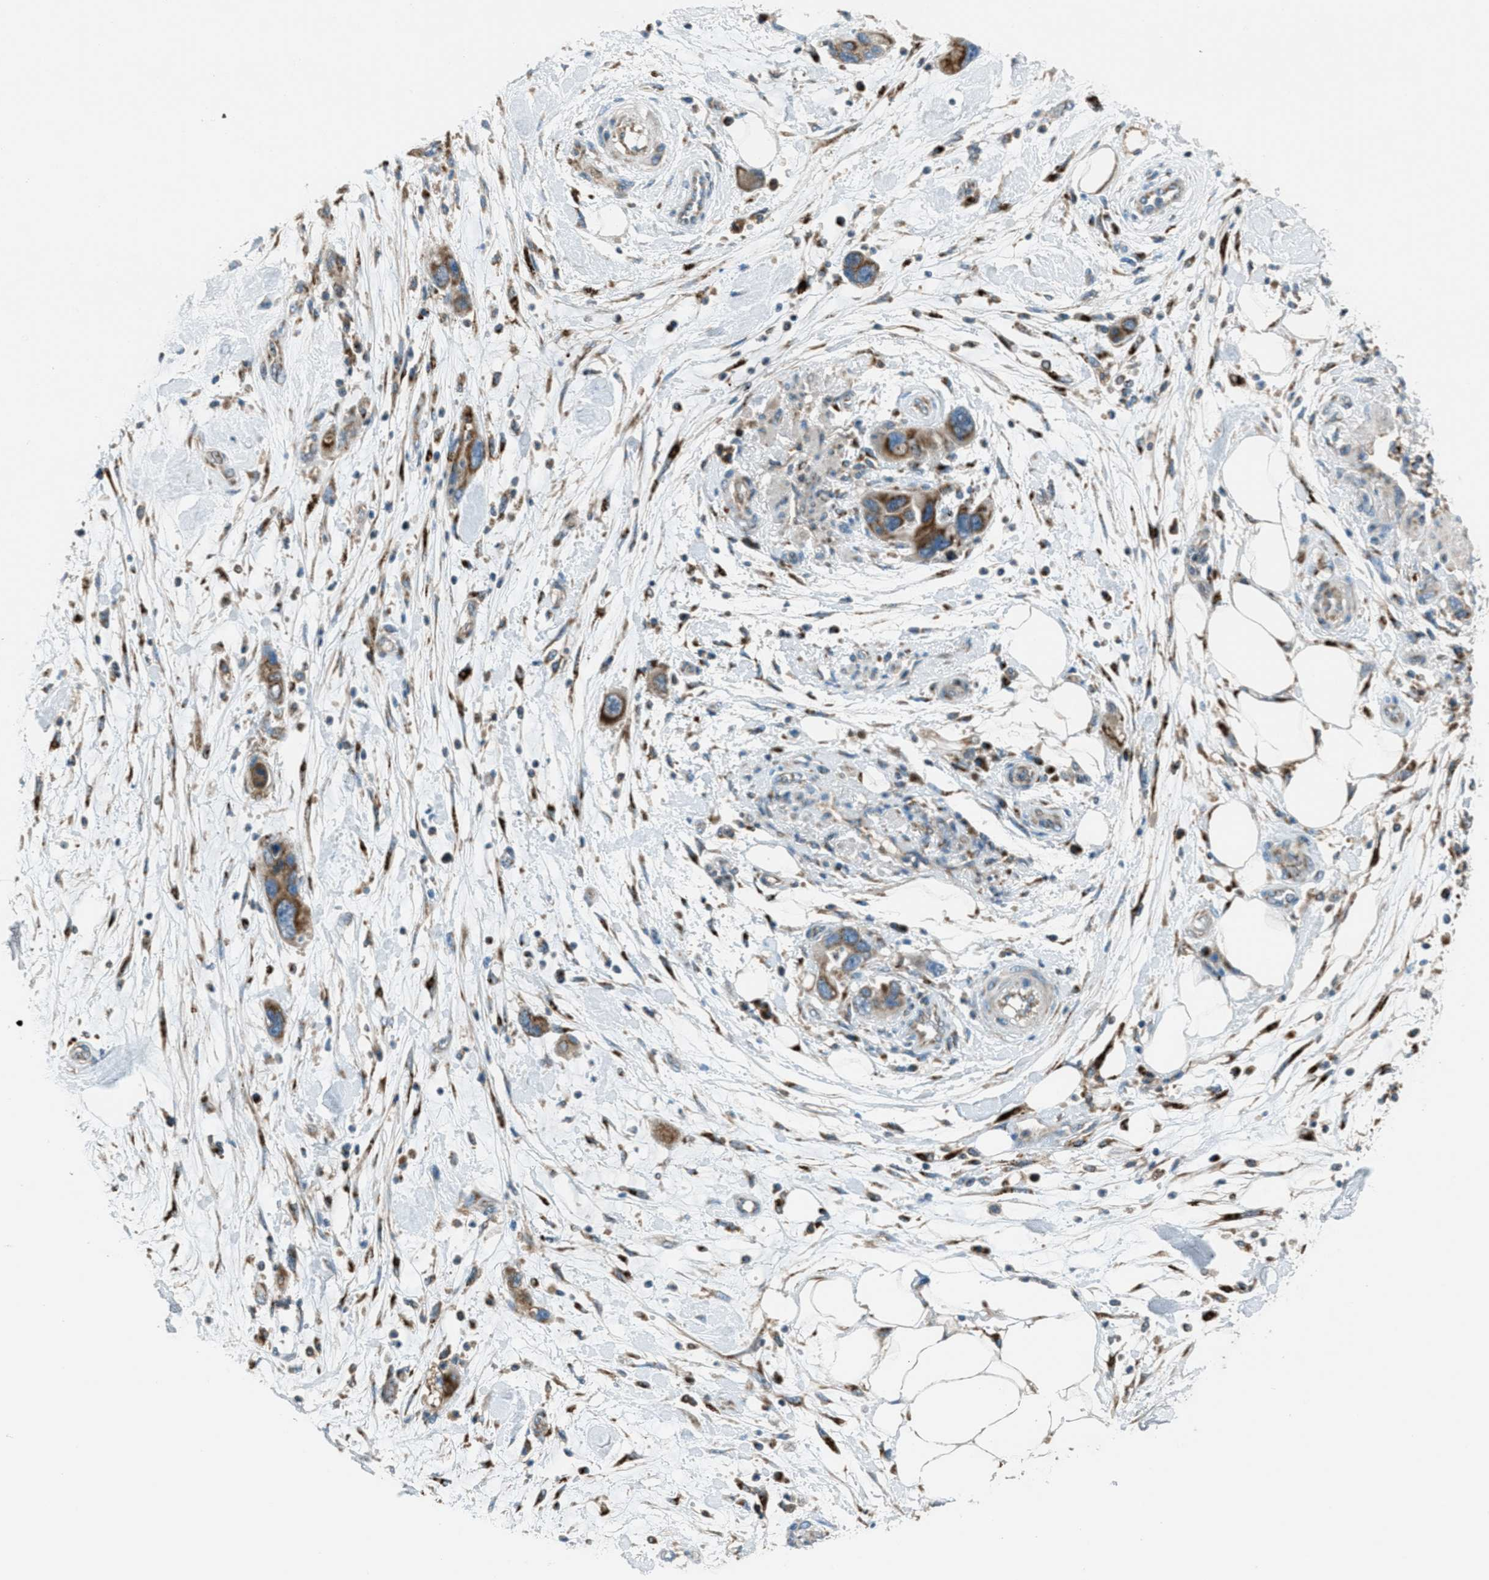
{"staining": {"intensity": "moderate", "quantity": ">75%", "location": "cytoplasmic/membranous"}, "tissue": "pancreatic cancer", "cell_type": "Tumor cells", "image_type": "cancer", "snomed": [{"axis": "morphology", "description": "Normal tissue, NOS"}, {"axis": "morphology", "description": "Adenocarcinoma, NOS"}, {"axis": "topography", "description": "Pancreas"}], "caption": "Human pancreatic cancer (adenocarcinoma) stained with a brown dye exhibits moderate cytoplasmic/membranous positive positivity in about >75% of tumor cells.", "gene": "BCKDK", "patient": {"sex": "female", "age": 71}}